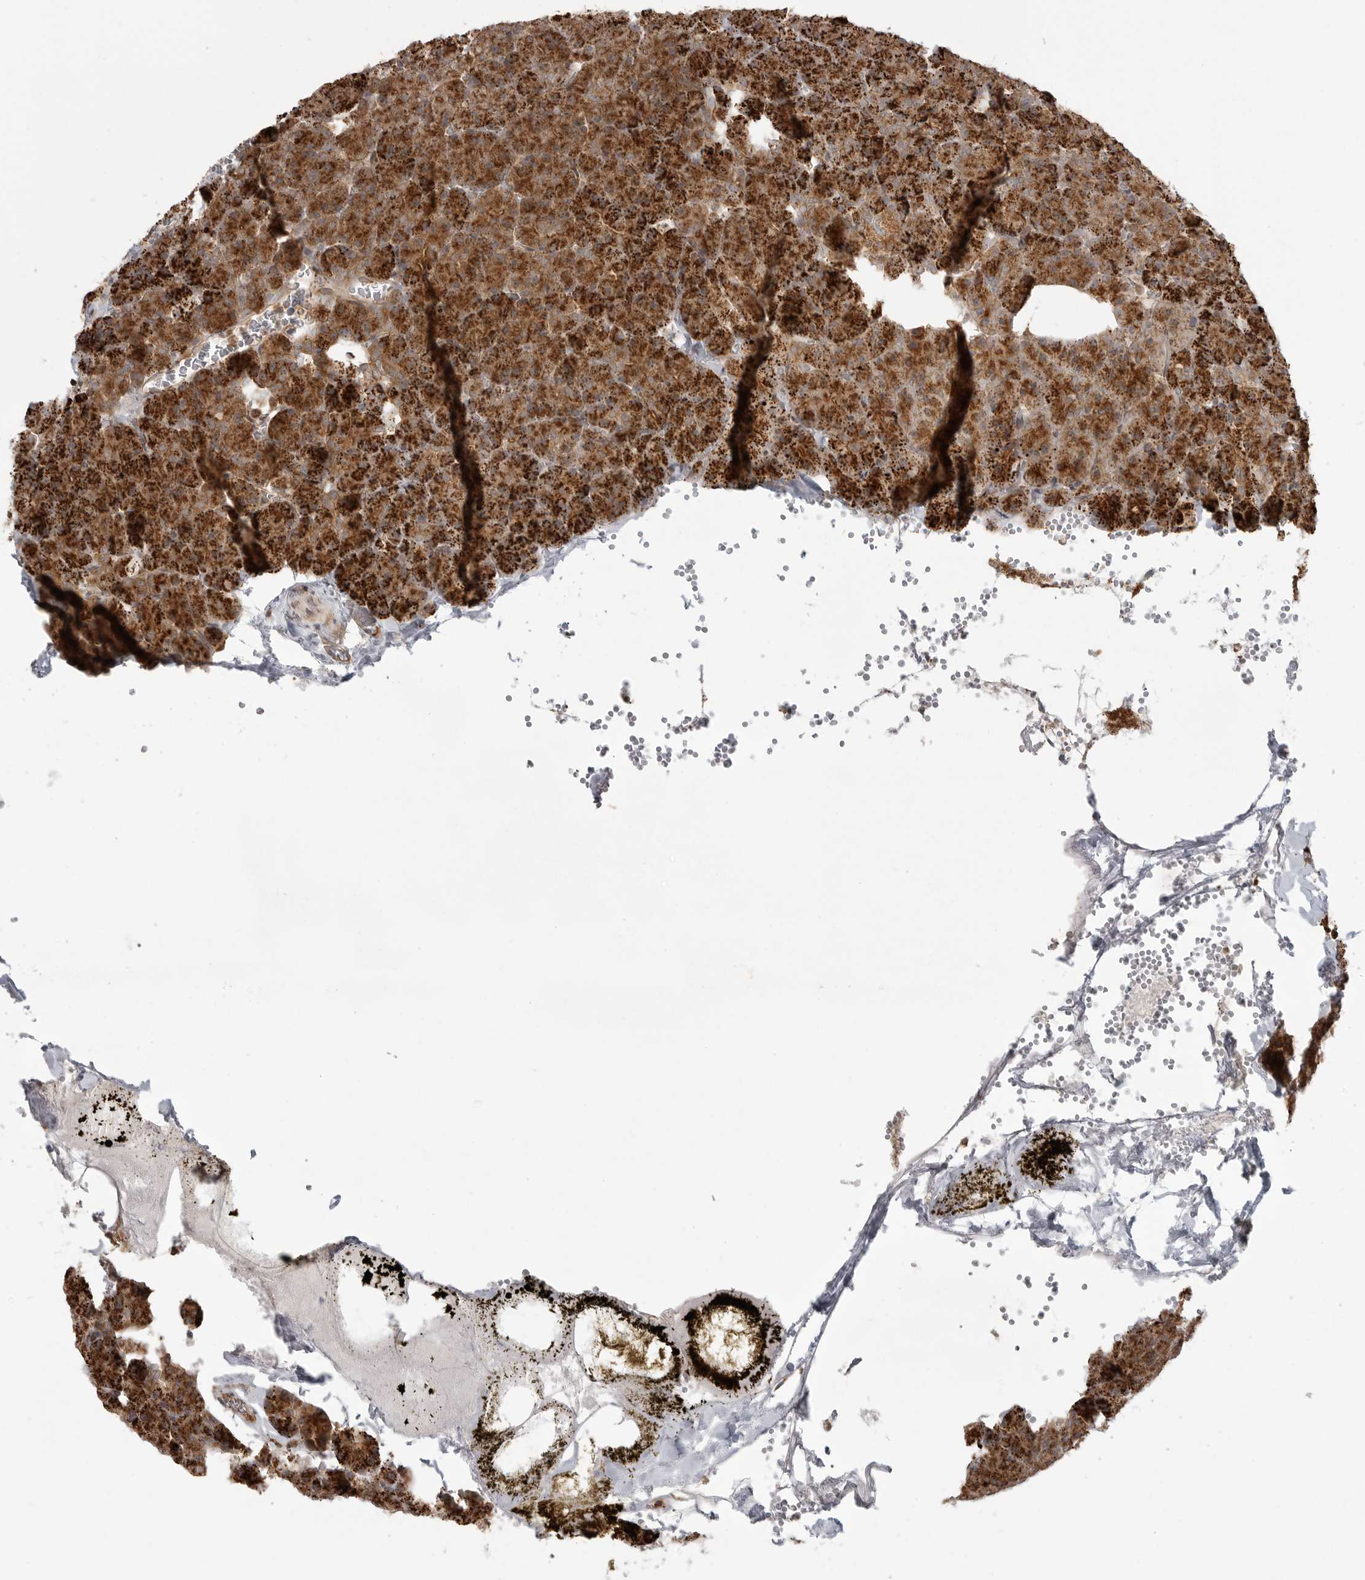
{"staining": {"intensity": "strong", "quantity": ">75%", "location": "cytoplasmic/membranous"}, "tissue": "pancreas", "cell_type": "Exocrine glandular cells", "image_type": "normal", "snomed": [{"axis": "morphology", "description": "Normal tissue, NOS"}, {"axis": "morphology", "description": "Carcinoid, malignant, NOS"}, {"axis": "topography", "description": "Pancreas"}], "caption": "The photomicrograph displays immunohistochemical staining of unremarkable pancreas. There is strong cytoplasmic/membranous expression is present in about >75% of exocrine glandular cells.", "gene": "FAT3", "patient": {"sex": "female", "age": 35}}